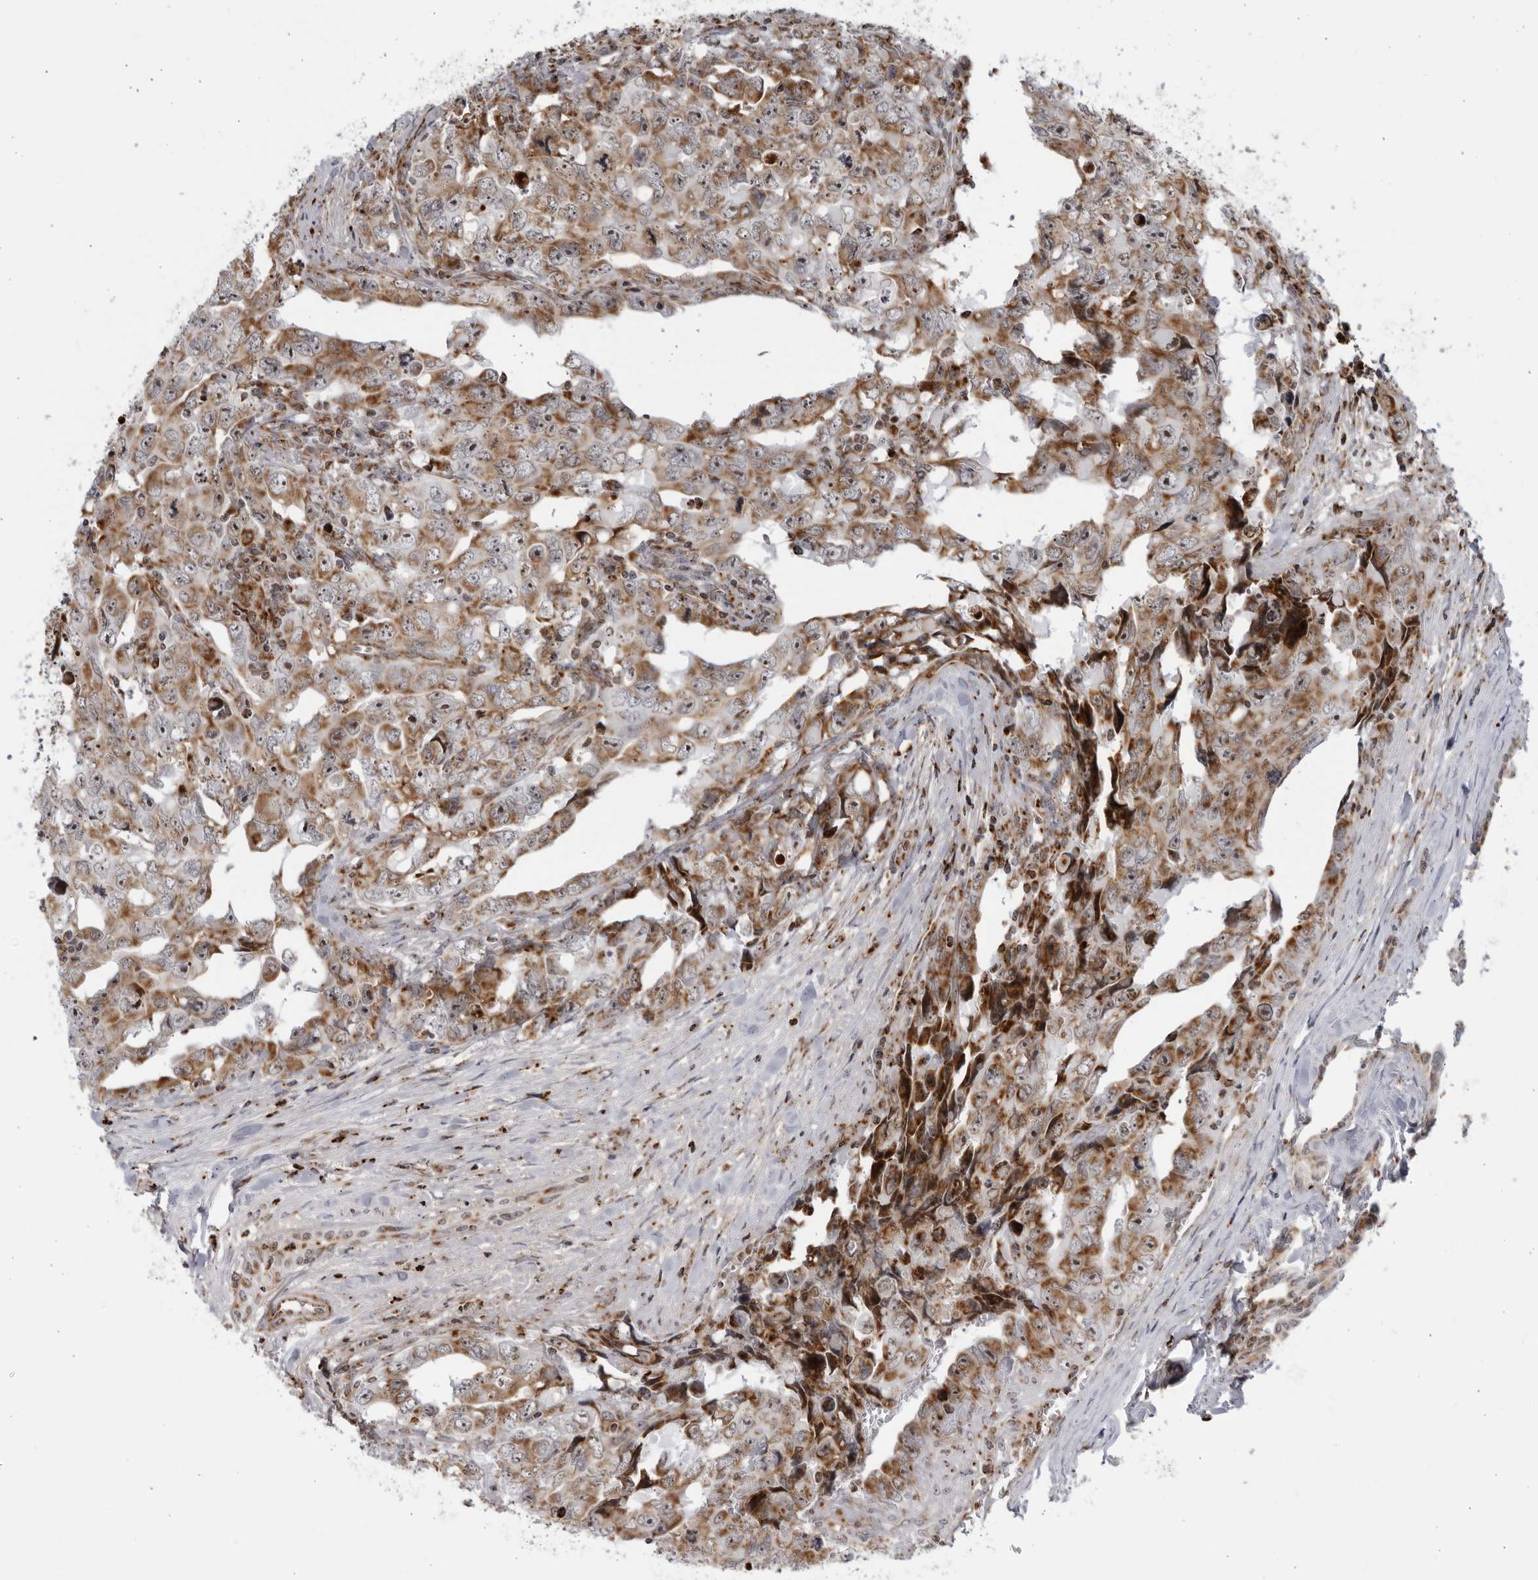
{"staining": {"intensity": "moderate", "quantity": "25%-75%", "location": "cytoplasmic/membranous,nuclear"}, "tissue": "testis cancer", "cell_type": "Tumor cells", "image_type": "cancer", "snomed": [{"axis": "morphology", "description": "Carcinoma, Embryonal, NOS"}, {"axis": "topography", "description": "Testis"}], "caption": "Embryonal carcinoma (testis) tissue displays moderate cytoplasmic/membranous and nuclear staining in approximately 25%-75% of tumor cells, visualized by immunohistochemistry. The staining was performed using DAB, with brown indicating positive protein expression. Nuclei are stained blue with hematoxylin.", "gene": "RBM34", "patient": {"sex": "male", "age": 28}}